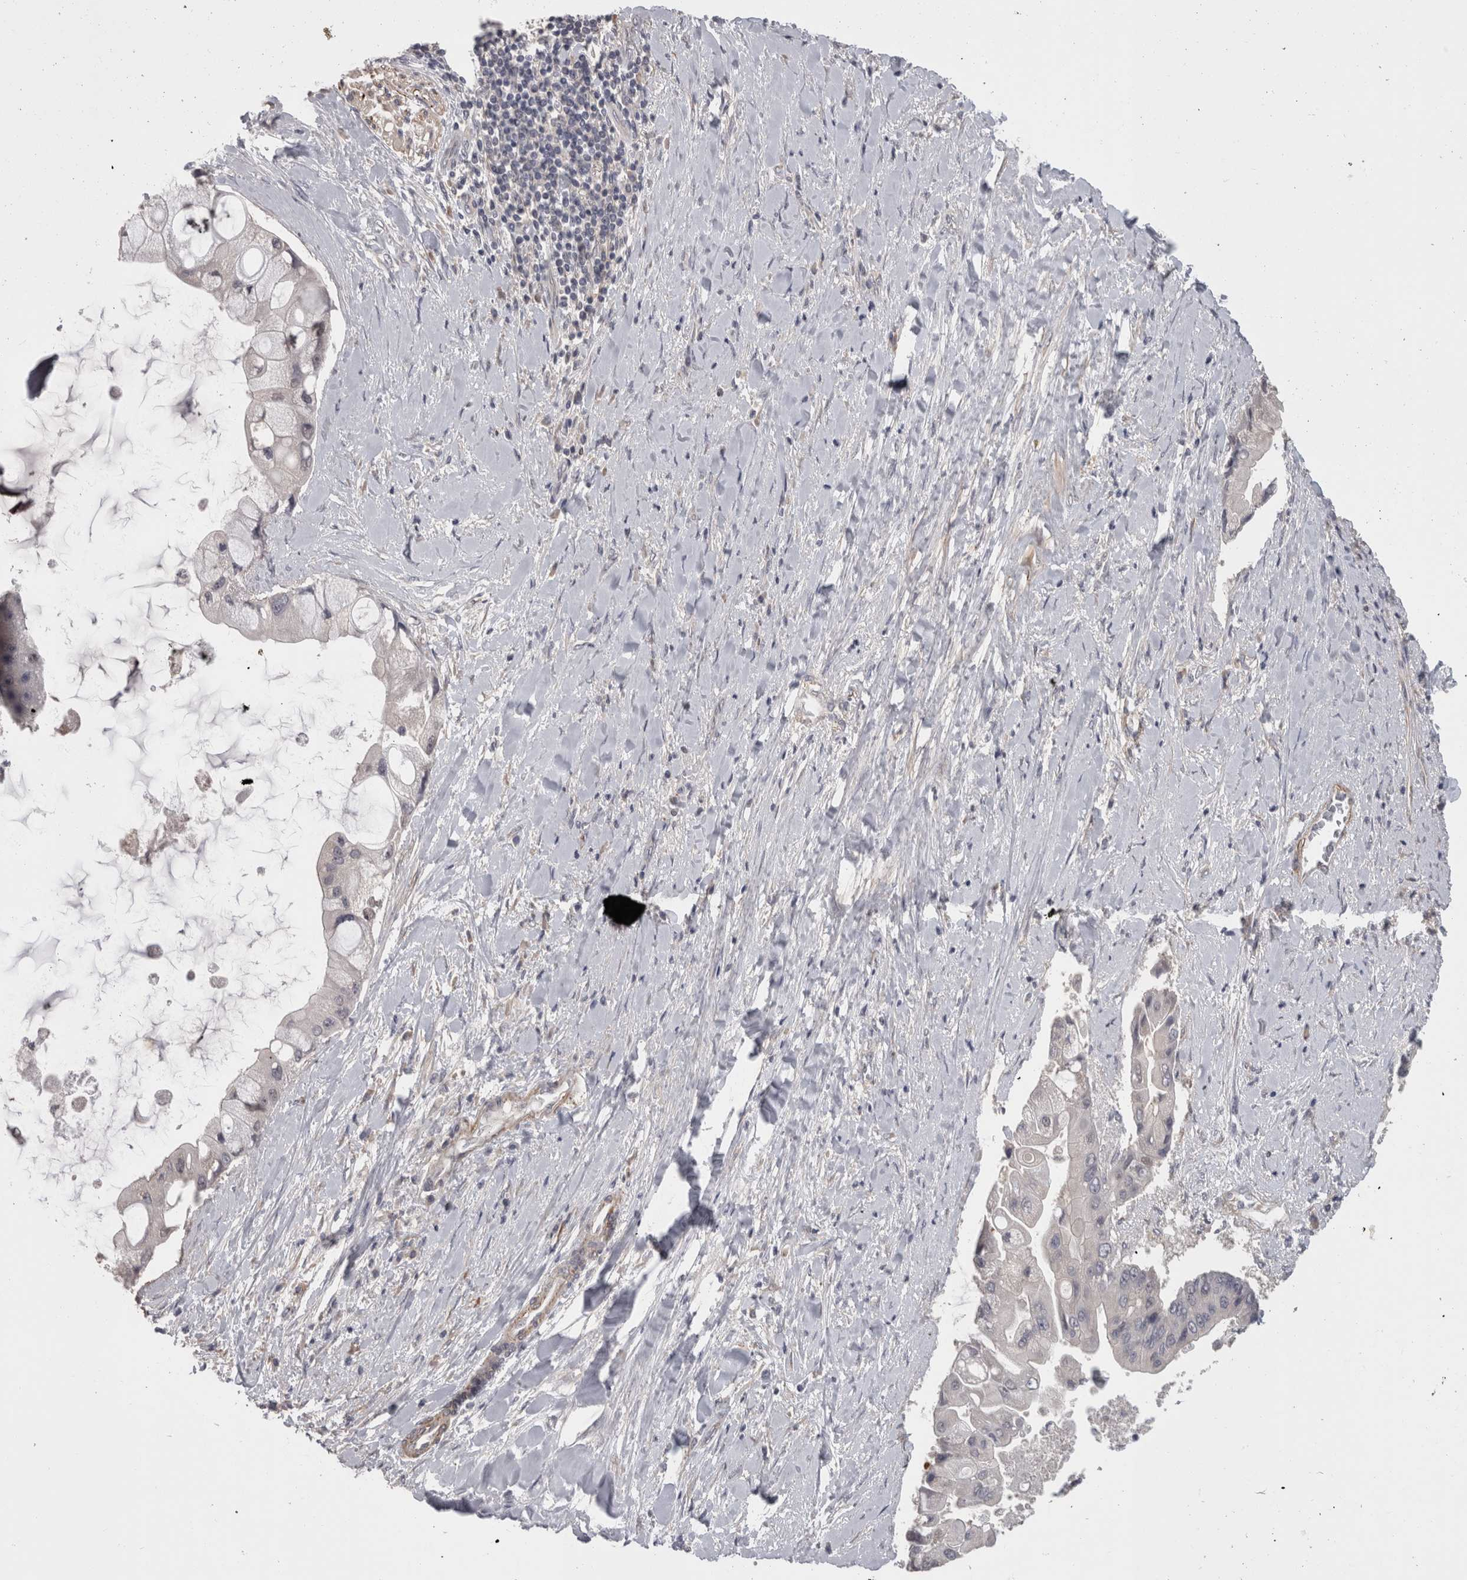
{"staining": {"intensity": "negative", "quantity": "none", "location": "none"}, "tissue": "liver cancer", "cell_type": "Tumor cells", "image_type": "cancer", "snomed": [{"axis": "morphology", "description": "Cholangiocarcinoma"}, {"axis": "topography", "description": "Liver"}], "caption": "Immunohistochemical staining of liver cholangiocarcinoma shows no significant expression in tumor cells.", "gene": "RMDN1", "patient": {"sex": "male", "age": 50}}